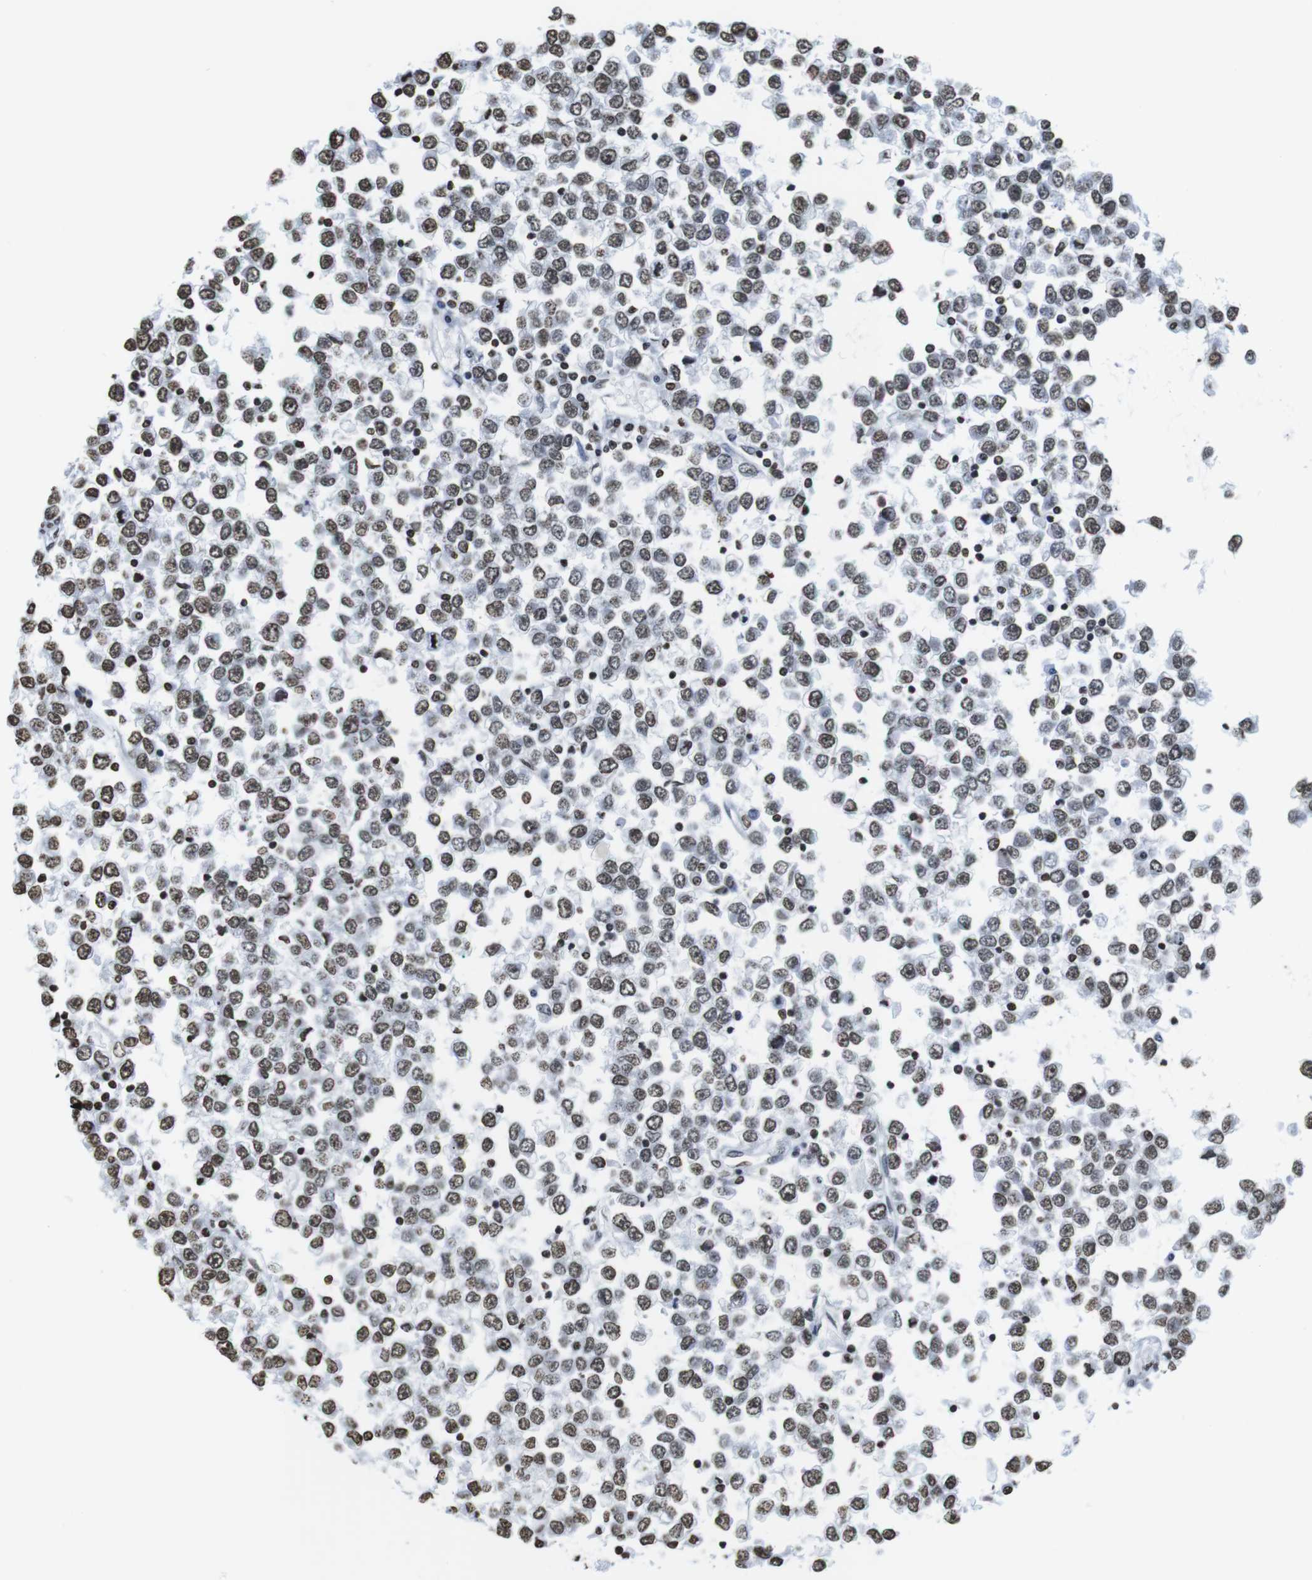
{"staining": {"intensity": "moderate", "quantity": ">75%", "location": "nuclear"}, "tissue": "testis cancer", "cell_type": "Tumor cells", "image_type": "cancer", "snomed": [{"axis": "morphology", "description": "Seminoma, NOS"}, {"axis": "topography", "description": "Testis"}], "caption": "A high-resolution histopathology image shows IHC staining of testis cancer (seminoma), which demonstrates moderate nuclear expression in about >75% of tumor cells.", "gene": "BSX", "patient": {"sex": "male", "age": 65}}